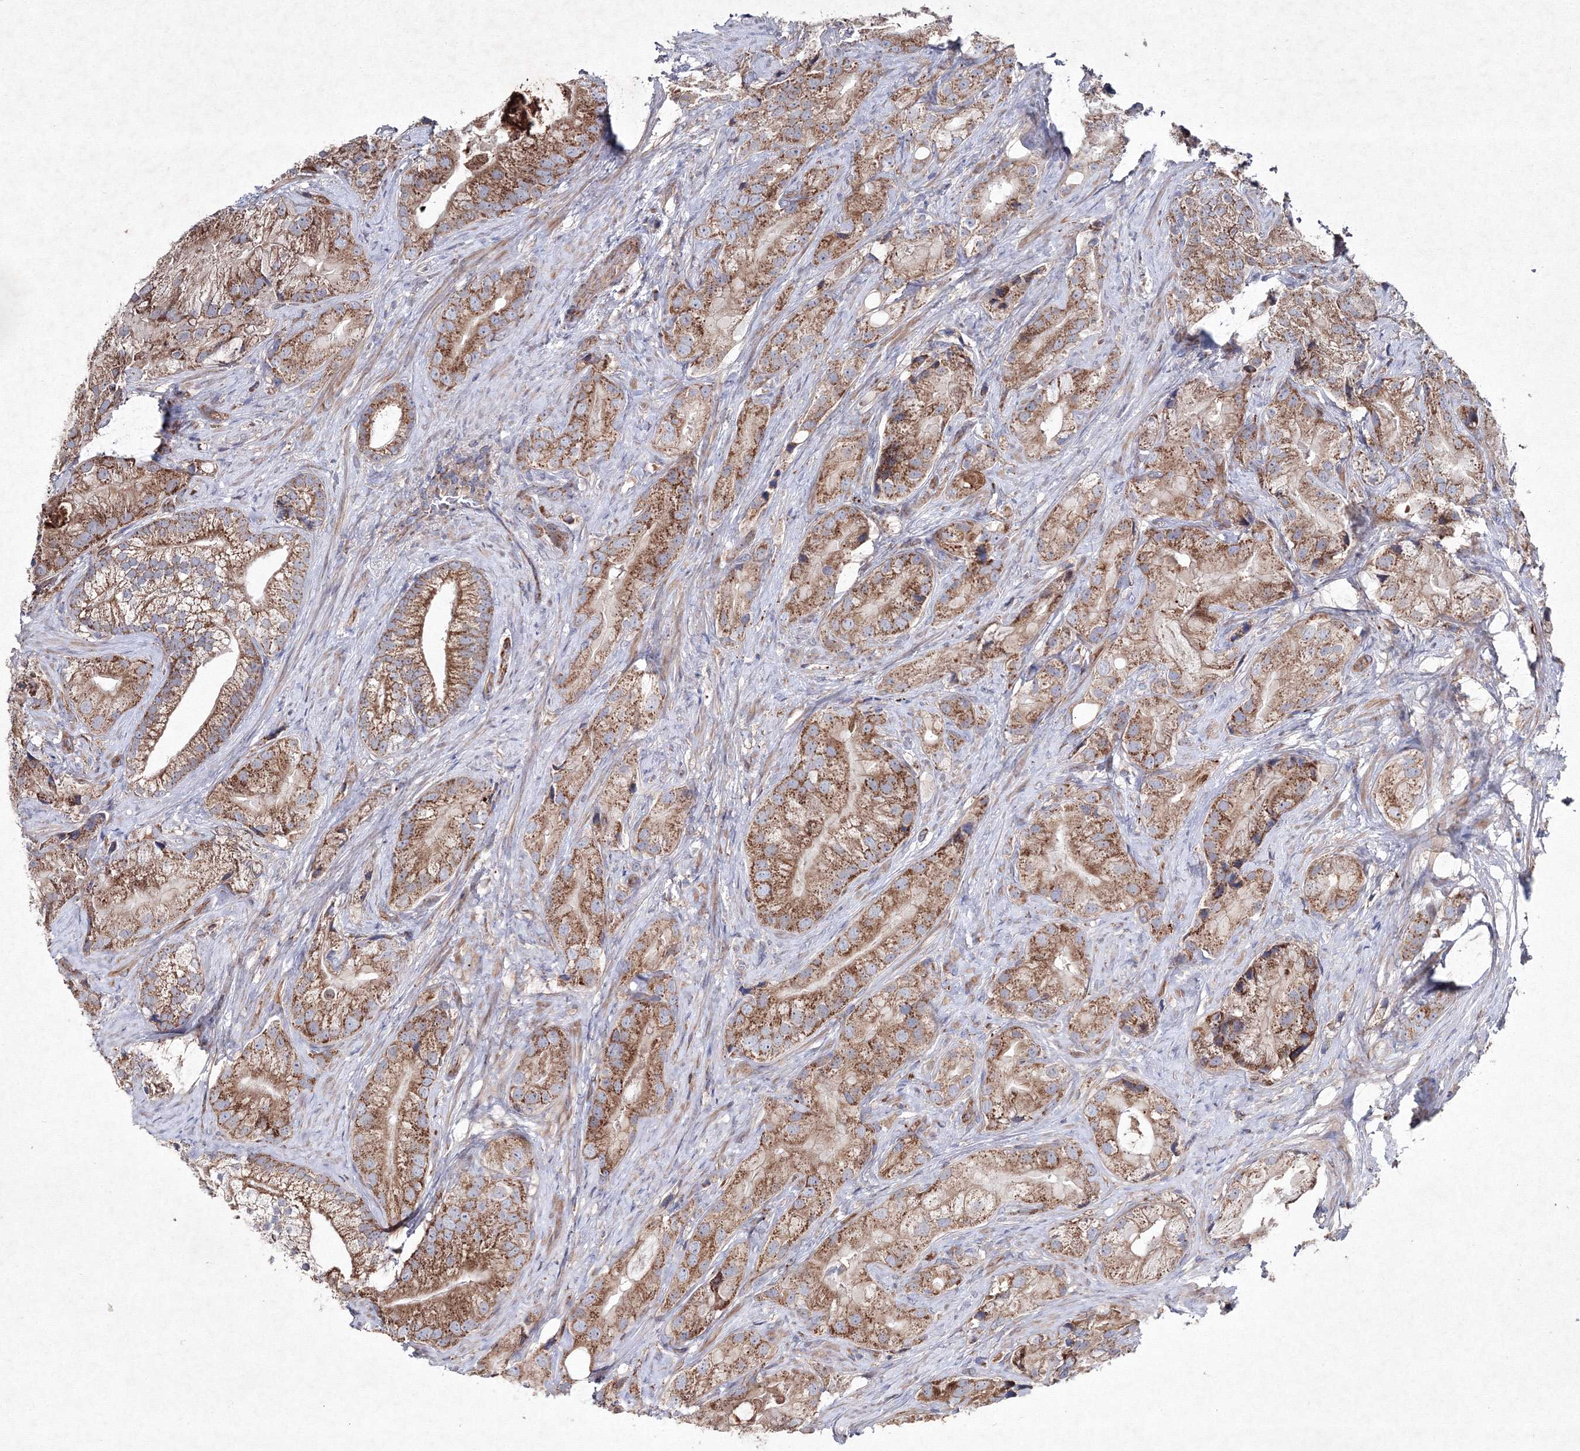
{"staining": {"intensity": "moderate", "quantity": ">75%", "location": "cytoplasmic/membranous"}, "tissue": "prostate cancer", "cell_type": "Tumor cells", "image_type": "cancer", "snomed": [{"axis": "morphology", "description": "Adenocarcinoma, Low grade"}, {"axis": "topography", "description": "Prostate"}], "caption": "DAB (3,3'-diaminobenzidine) immunohistochemical staining of human low-grade adenocarcinoma (prostate) demonstrates moderate cytoplasmic/membranous protein staining in approximately >75% of tumor cells.", "gene": "GFM1", "patient": {"sex": "male", "age": 71}}